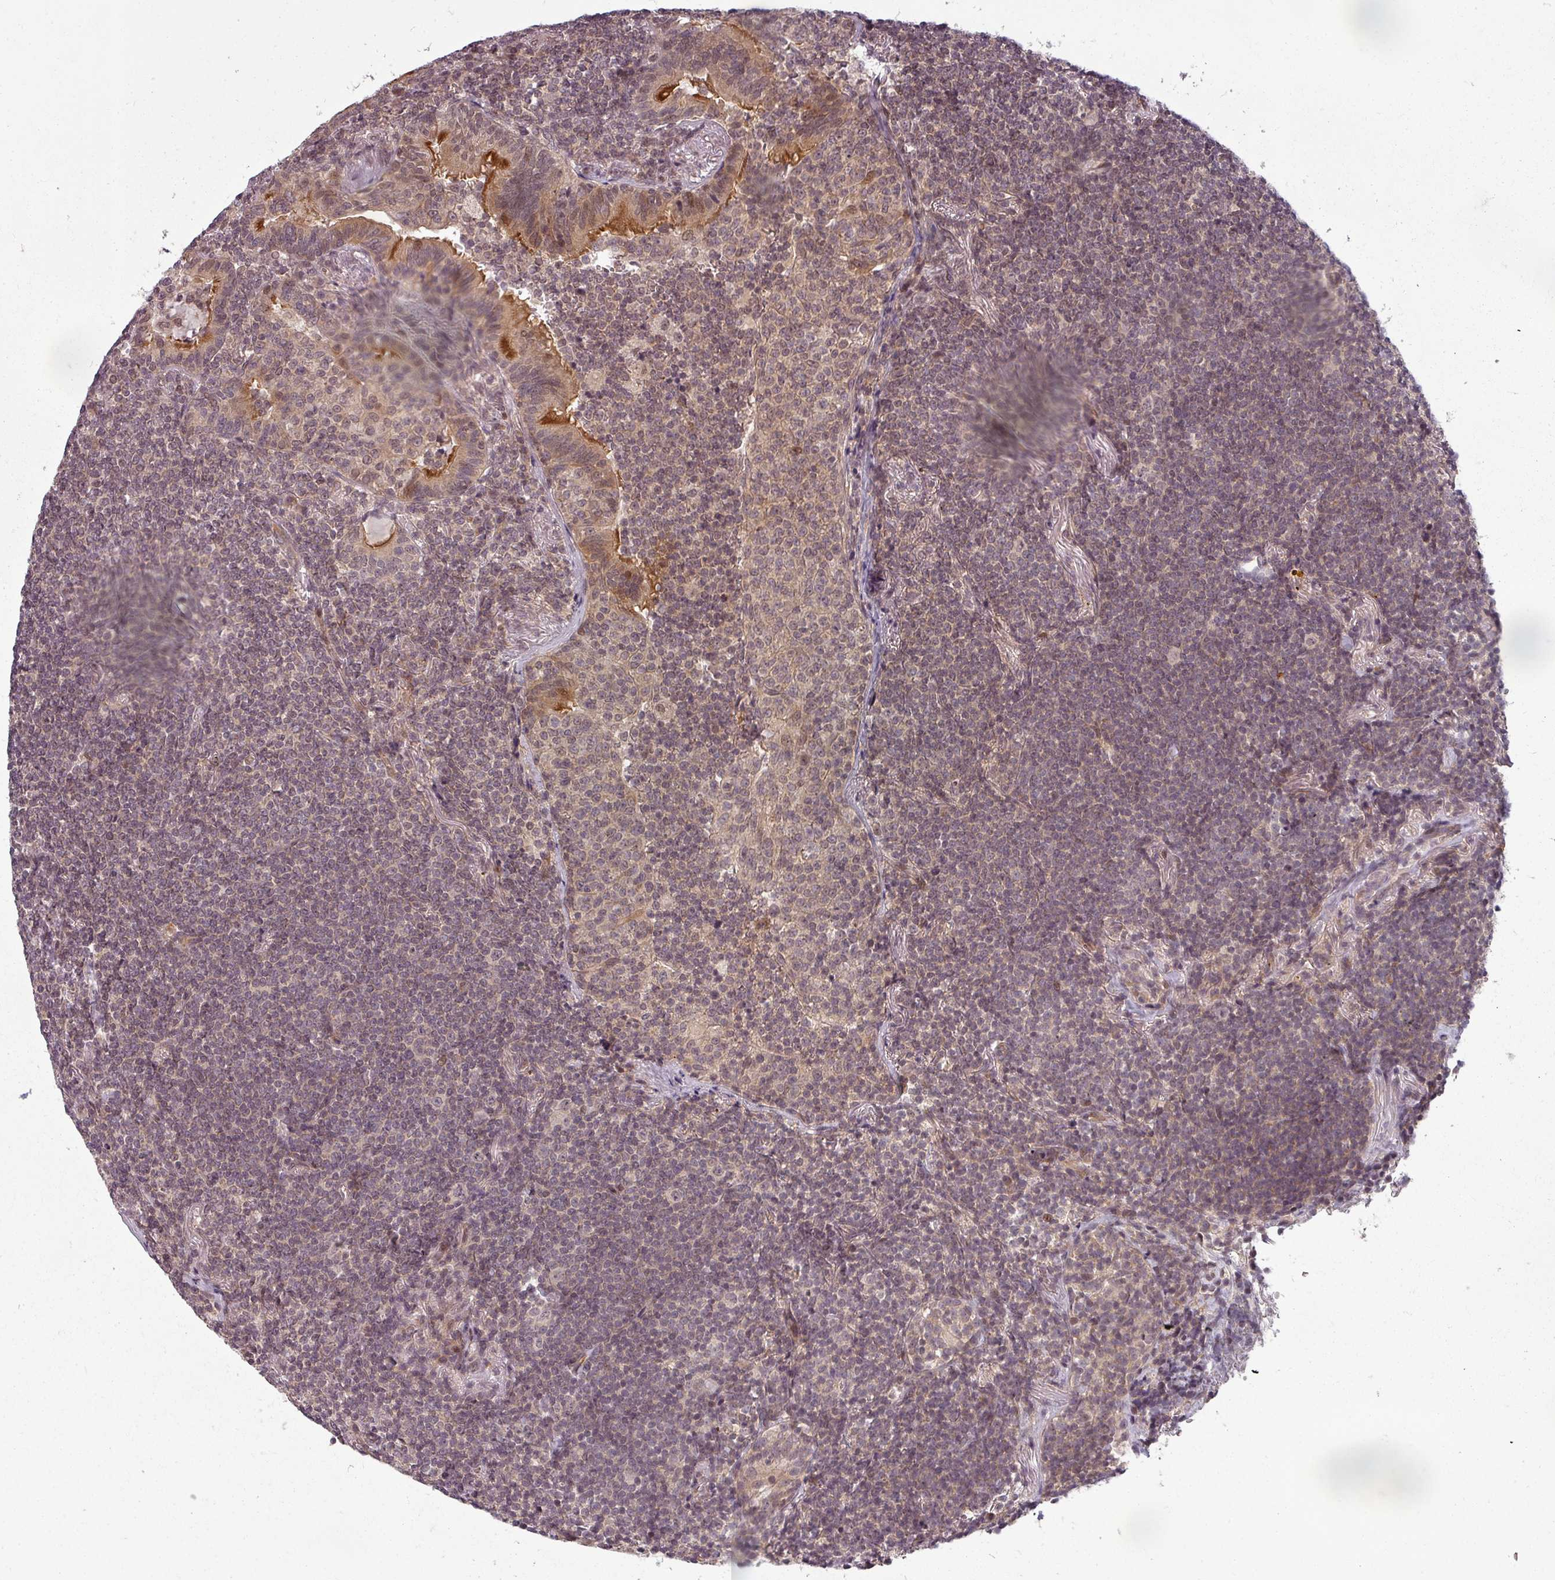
{"staining": {"intensity": "weak", "quantity": ">75%", "location": "cytoplasmic/membranous"}, "tissue": "lymphoma", "cell_type": "Tumor cells", "image_type": "cancer", "snomed": [{"axis": "morphology", "description": "Malignant lymphoma, non-Hodgkin's type, Low grade"}, {"axis": "topography", "description": "Lung"}], "caption": "Immunohistochemical staining of malignant lymphoma, non-Hodgkin's type (low-grade) shows low levels of weak cytoplasmic/membranous protein expression in about >75% of tumor cells.", "gene": "CLIC1", "patient": {"sex": "female", "age": 71}}